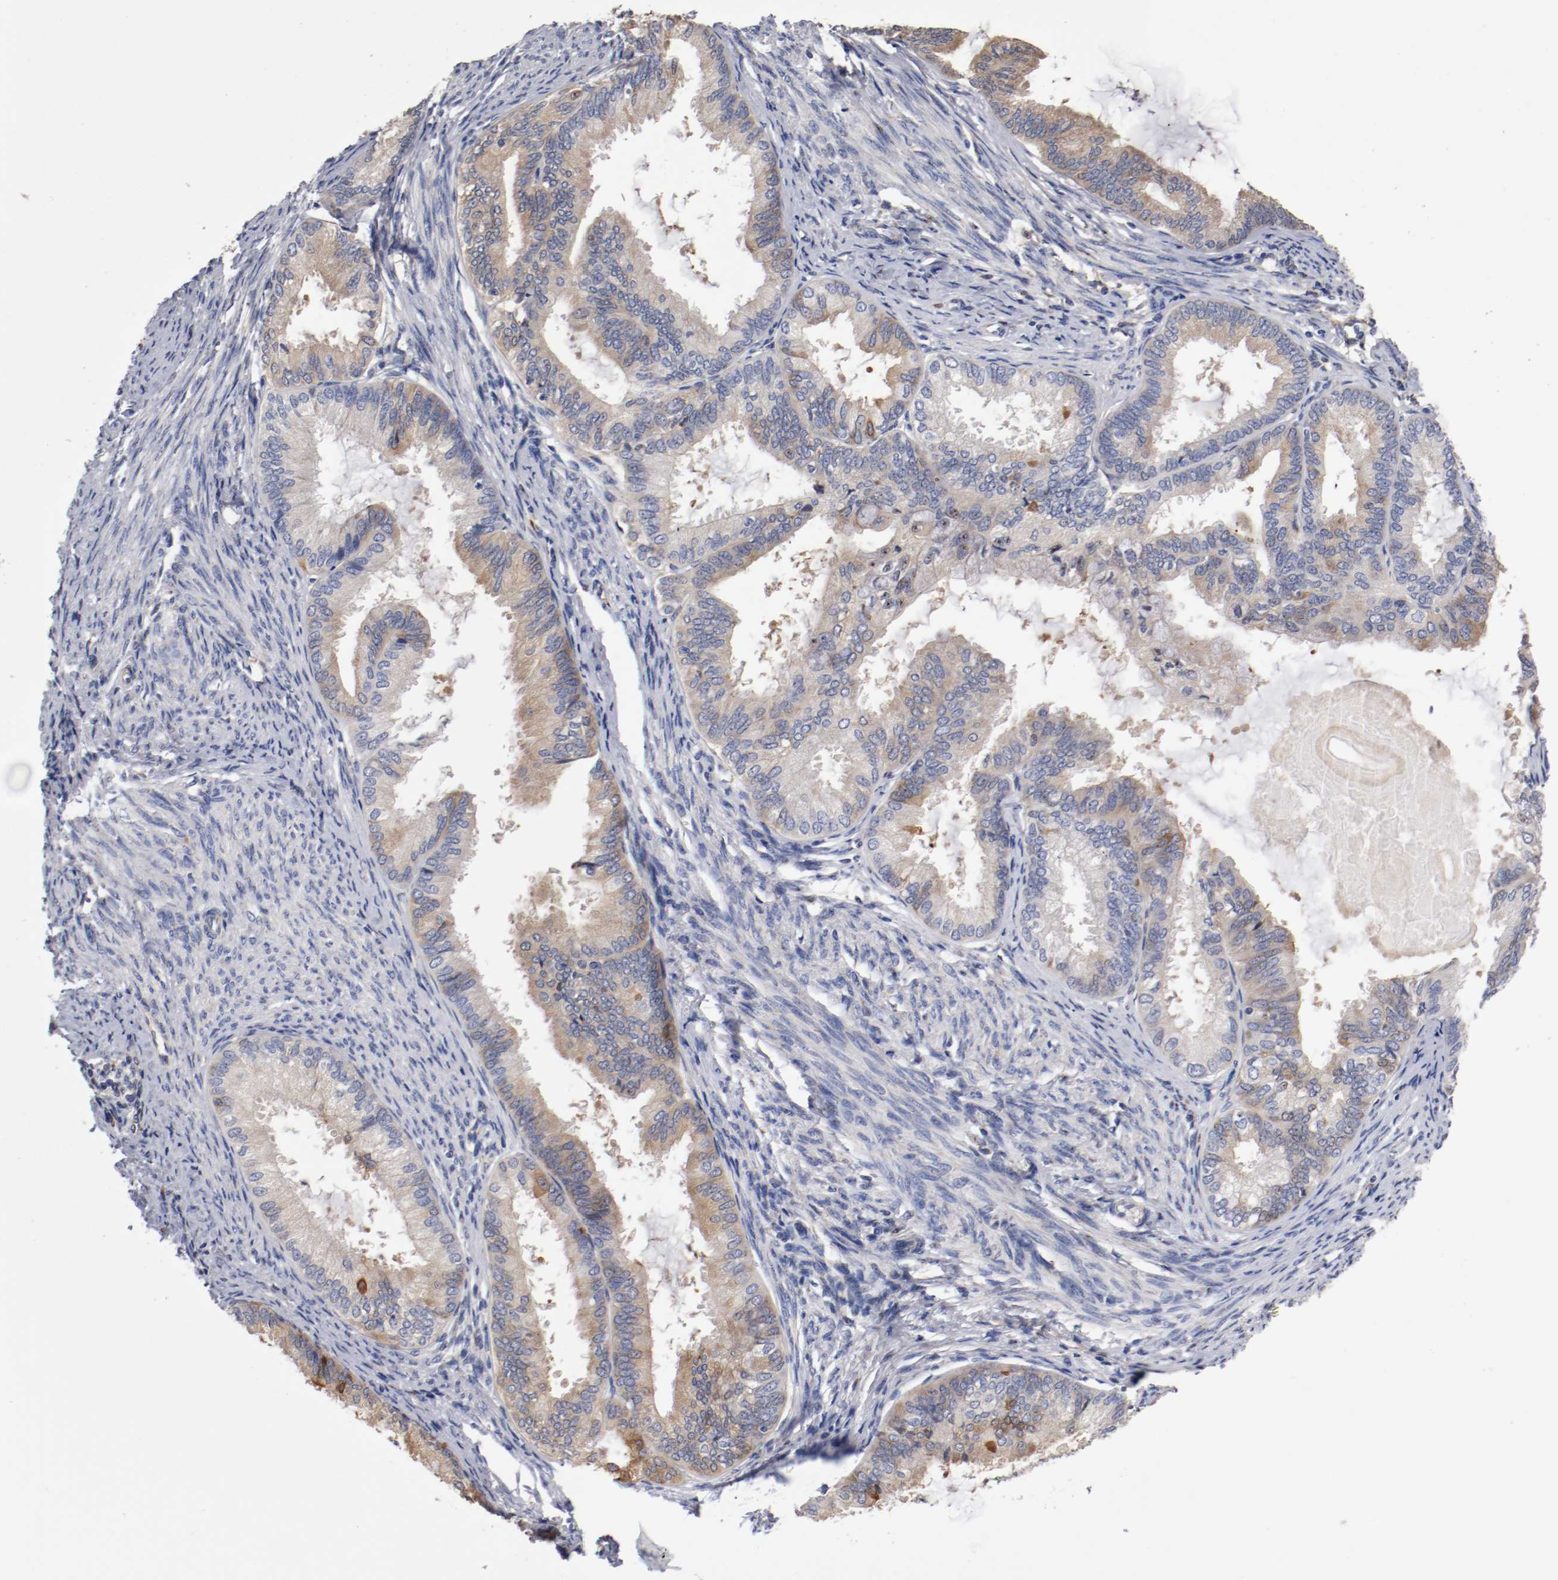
{"staining": {"intensity": "weak", "quantity": ">75%", "location": "cytoplasmic/membranous"}, "tissue": "endometrial cancer", "cell_type": "Tumor cells", "image_type": "cancer", "snomed": [{"axis": "morphology", "description": "Adenocarcinoma, NOS"}, {"axis": "topography", "description": "Endometrium"}], "caption": "IHC of human adenocarcinoma (endometrial) reveals low levels of weak cytoplasmic/membranous staining in approximately >75% of tumor cells.", "gene": "TNFSF13", "patient": {"sex": "female", "age": 86}}